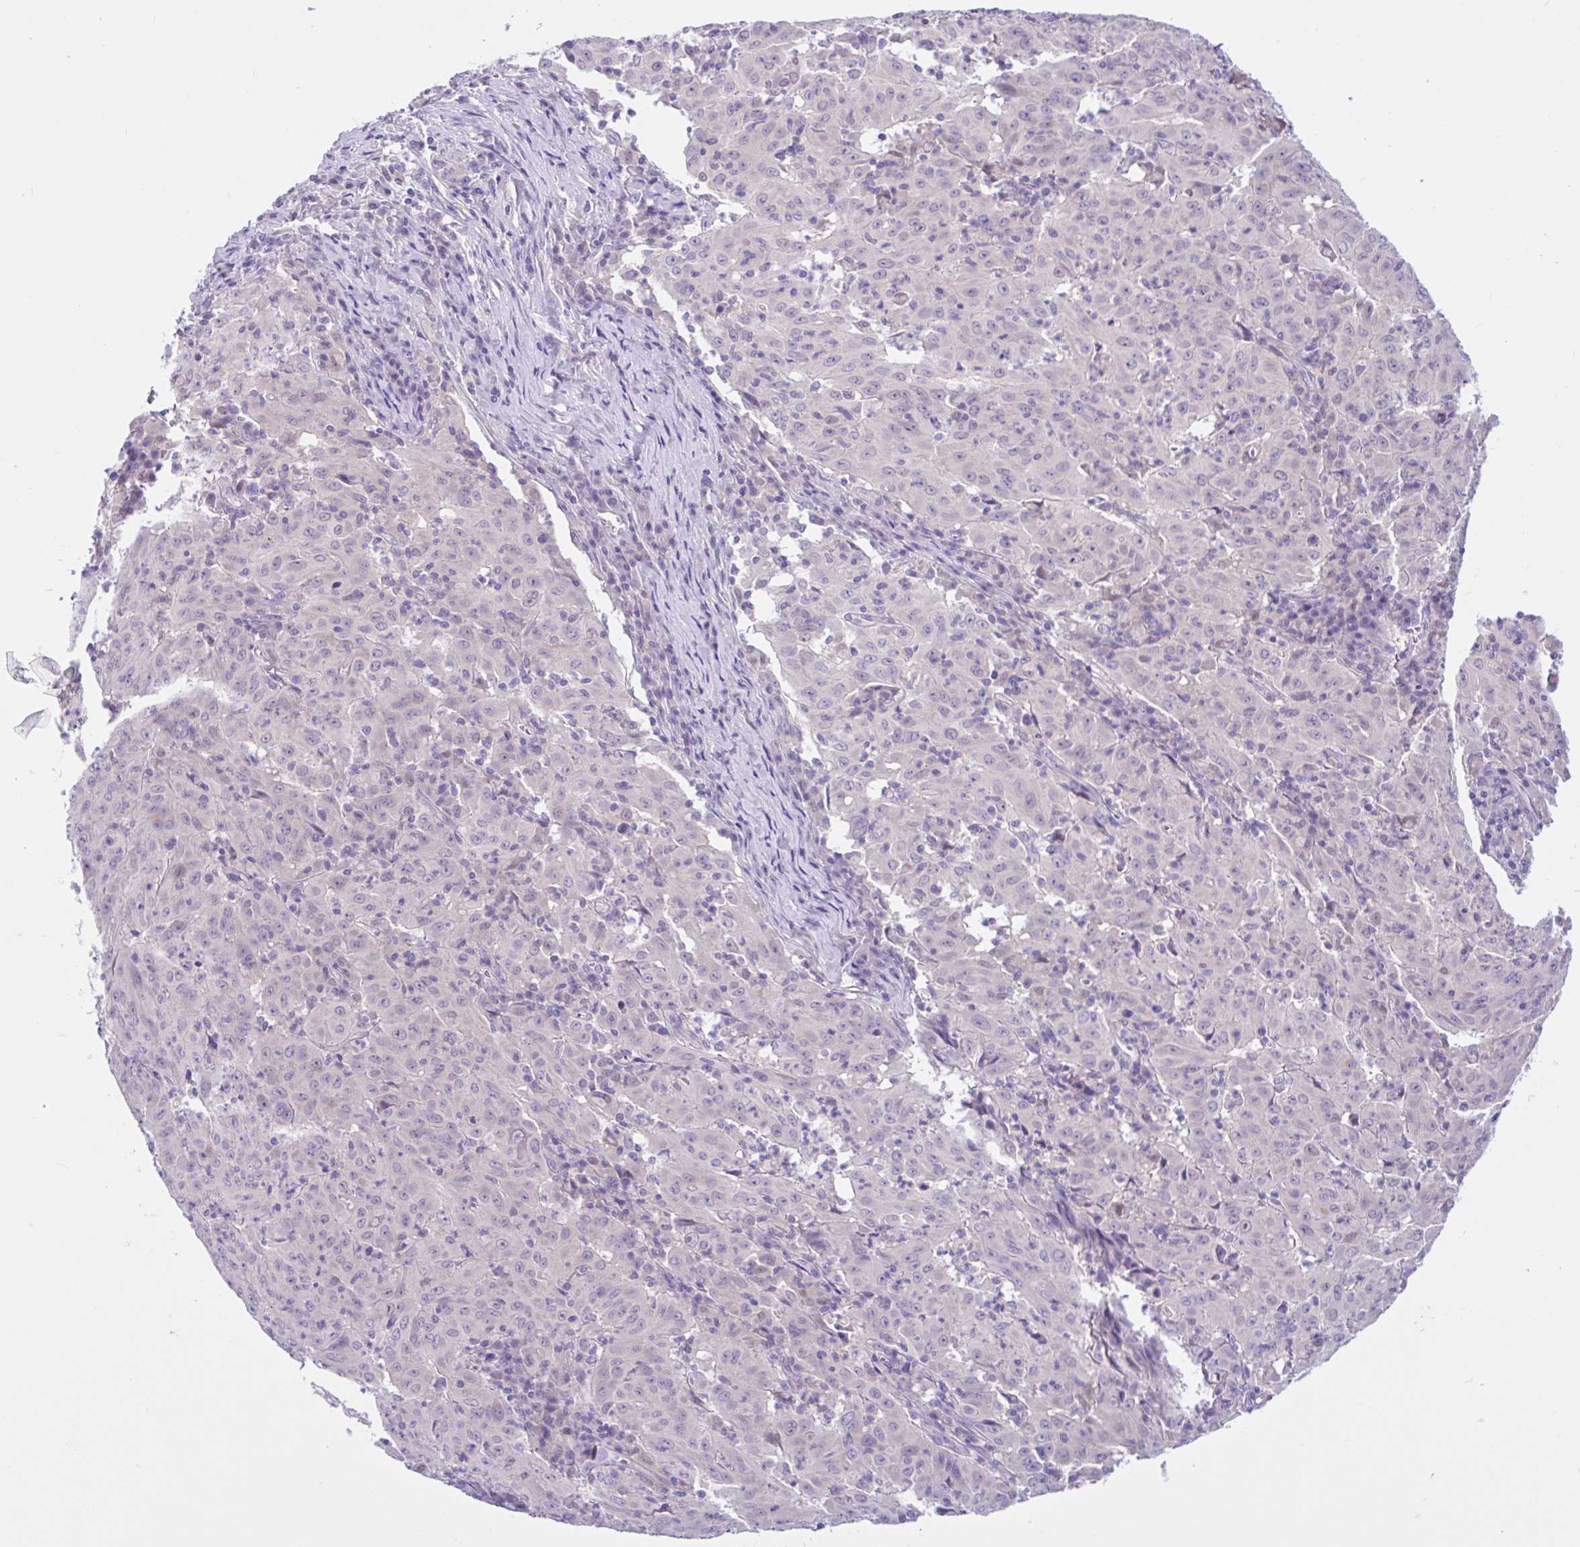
{"staining": {"intensity": "negative", "quantity": "none", "location": "none"}, "tissue": "pancreatic cancer", "cell_type": "Tumor cells", "image_type": "cancer", "snomed": [{"axis": "morphology", "description": "Adenocarcinoma, NOS"}, {"axis": "topography", "description": "Pancreas"}], "caption": "Tumor cells are negative for protein expression in human pancreatic cancer. Nuclei are stained in blue.", "gene": "ANO4", "patient": {"sex": "male", "age": 63}}